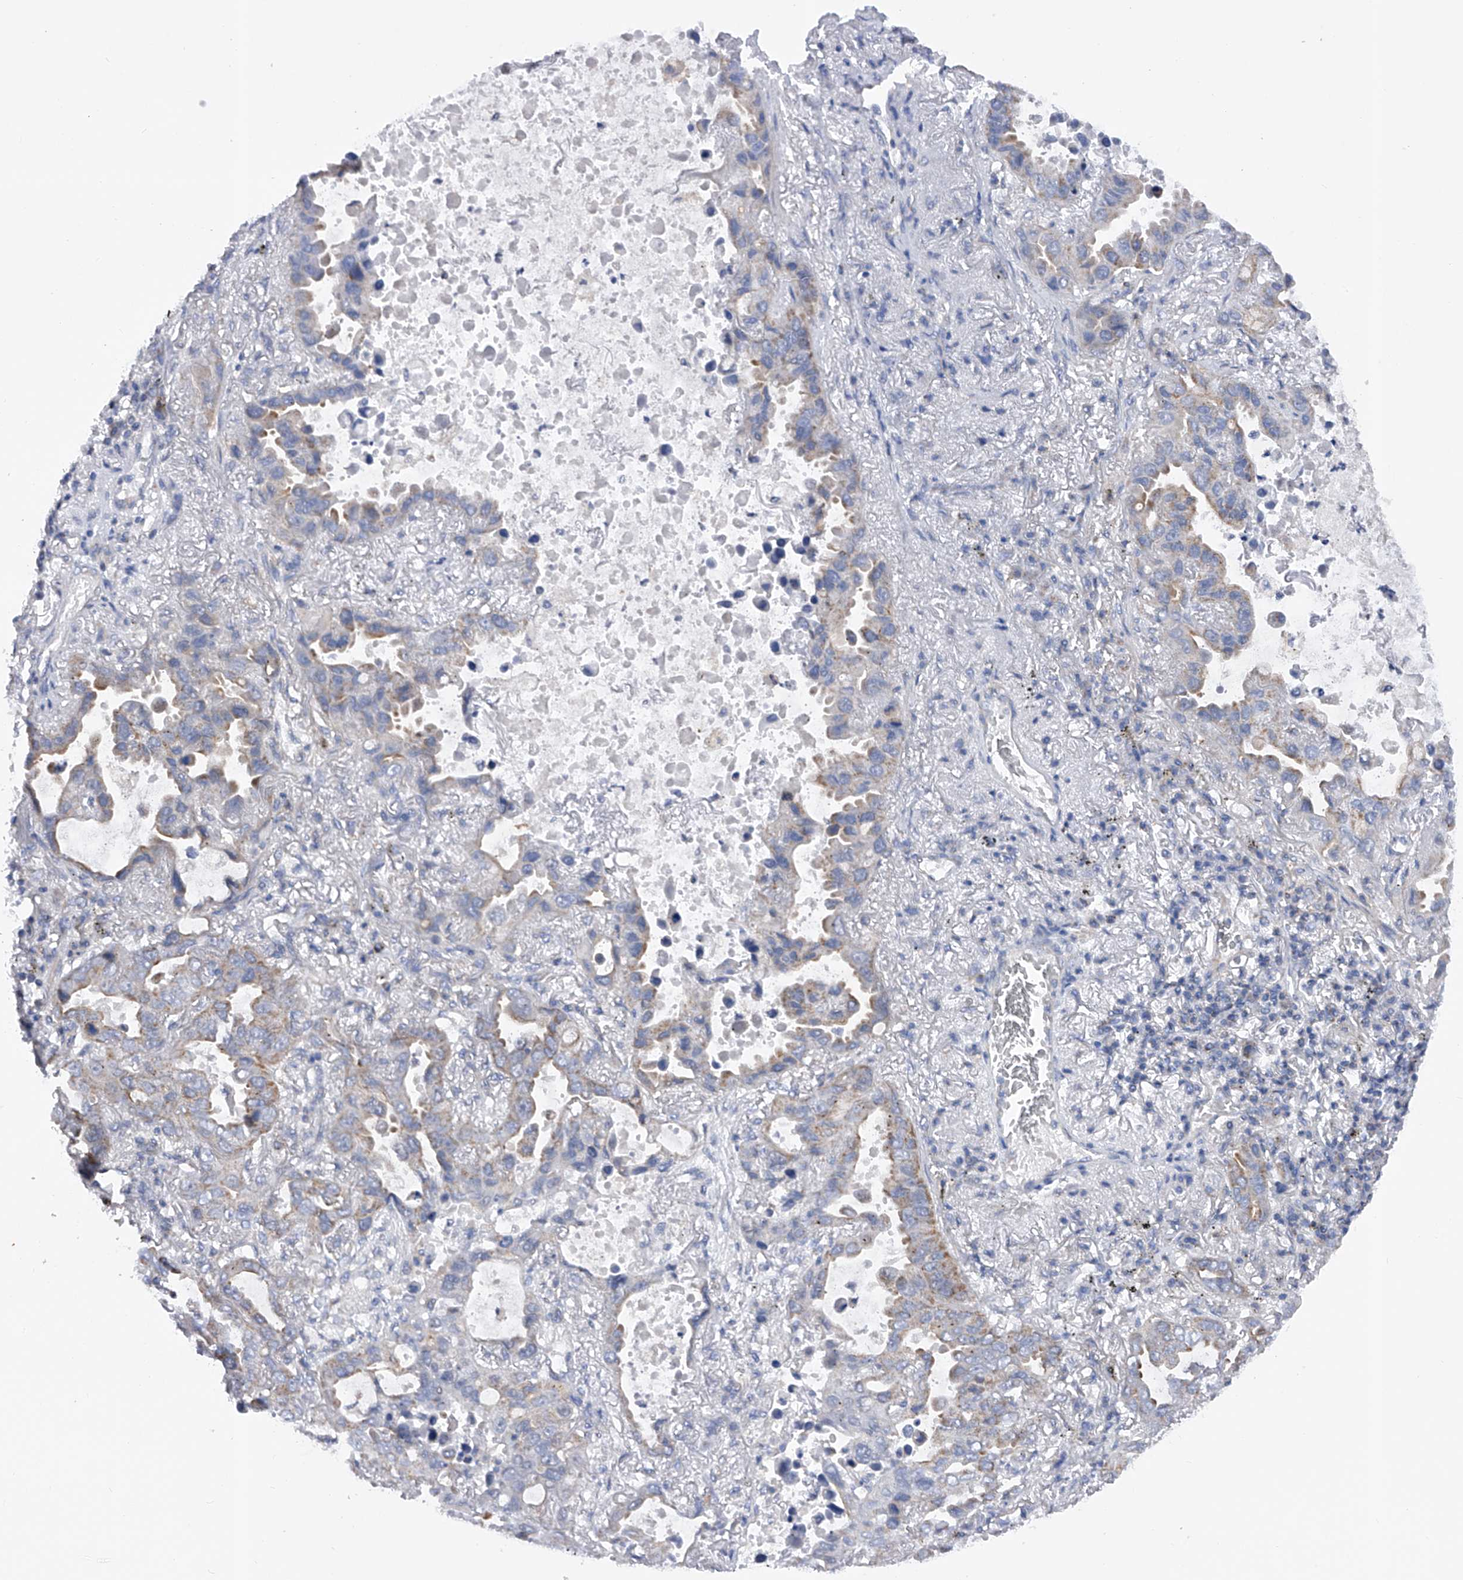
{"staining": {"intensity": "weak", "quantity": "25%-75%", "location": "cytoplasmic/membranous"}, "tissue": "lung cancer", "cell_type": "Tumor cells", "image_type": "cancer", "snomed": [{"axis": "morphology", "description": "Adenocarcinoma, NOS"}, {"axis": "topography", "description": "Lung"}], "caption": "DAB immunohistochemical staining of lung adenocarcinoma reveals weak cytoplasmic/membranous protein positivity in about 25%-75% of tumor cells.", "gene": "PDSS2", "patient": {"sex": "male", "age": 64}}